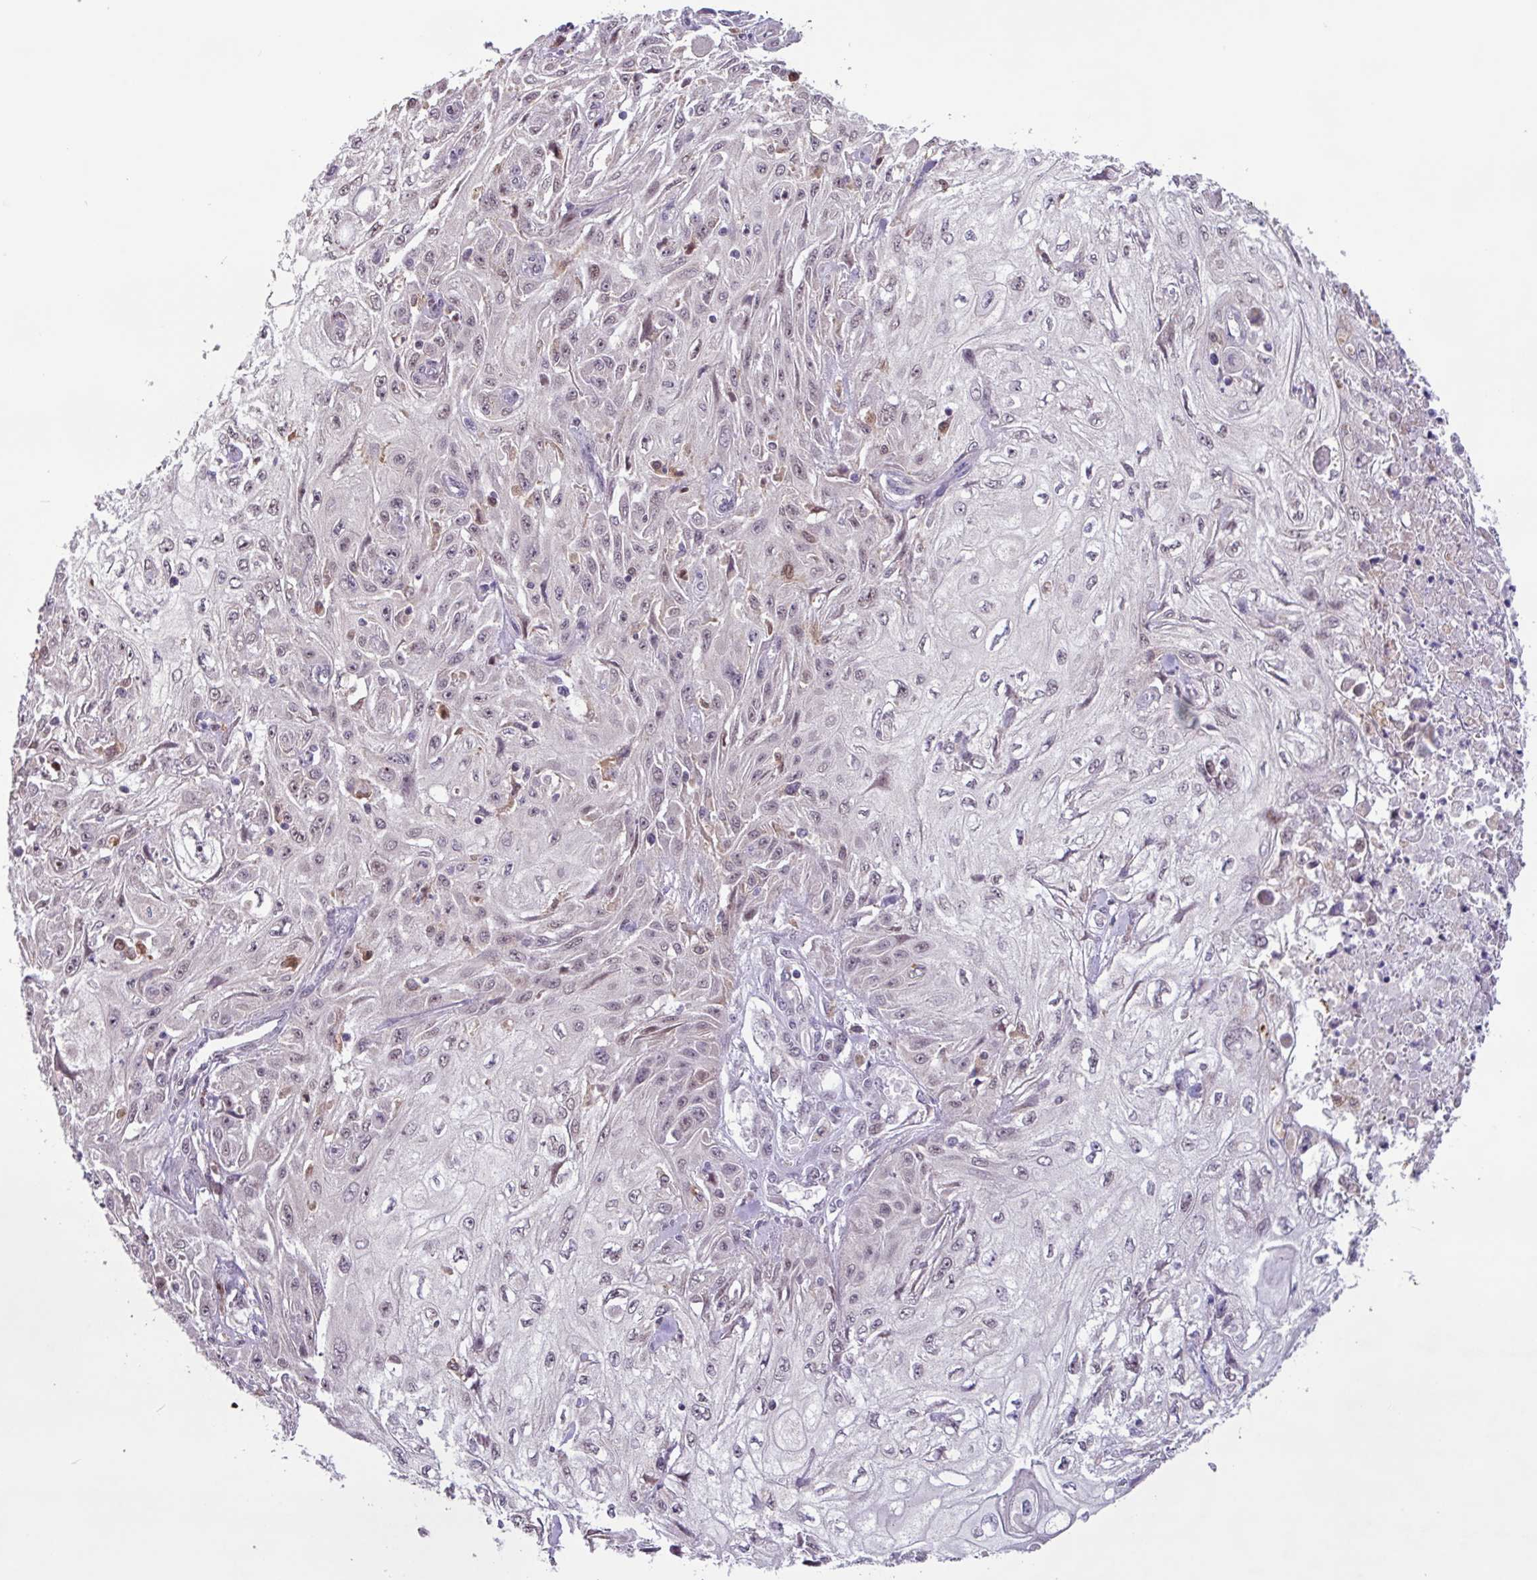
{"staining": {"intensity": "weak", "quantity": "<25%", "location": "nuclear"}, "tissue": "skin cancer", "cell_type": "Tumor cells", "image_type": "cancer", "snomed": [{"axis": "morphology", "description": "Squamous cell carcinoma, NOS"}, {"axis": "morphology", "description": "Squamous cell carcinoma, metastatic, NOS"}, {"axis": "topography", "description": "Skin"}, {"axis": "topography", "description": "Lymph node"}], "caption": "A high-resolution micrograph shows immunohistochemistry (IHC) staining of skin metastatic squamous cell carcinoma, which exhibits no significant staining in tumor cells.", "gene": "BRD3", "patient": {"sex": "male", "age": 75}}